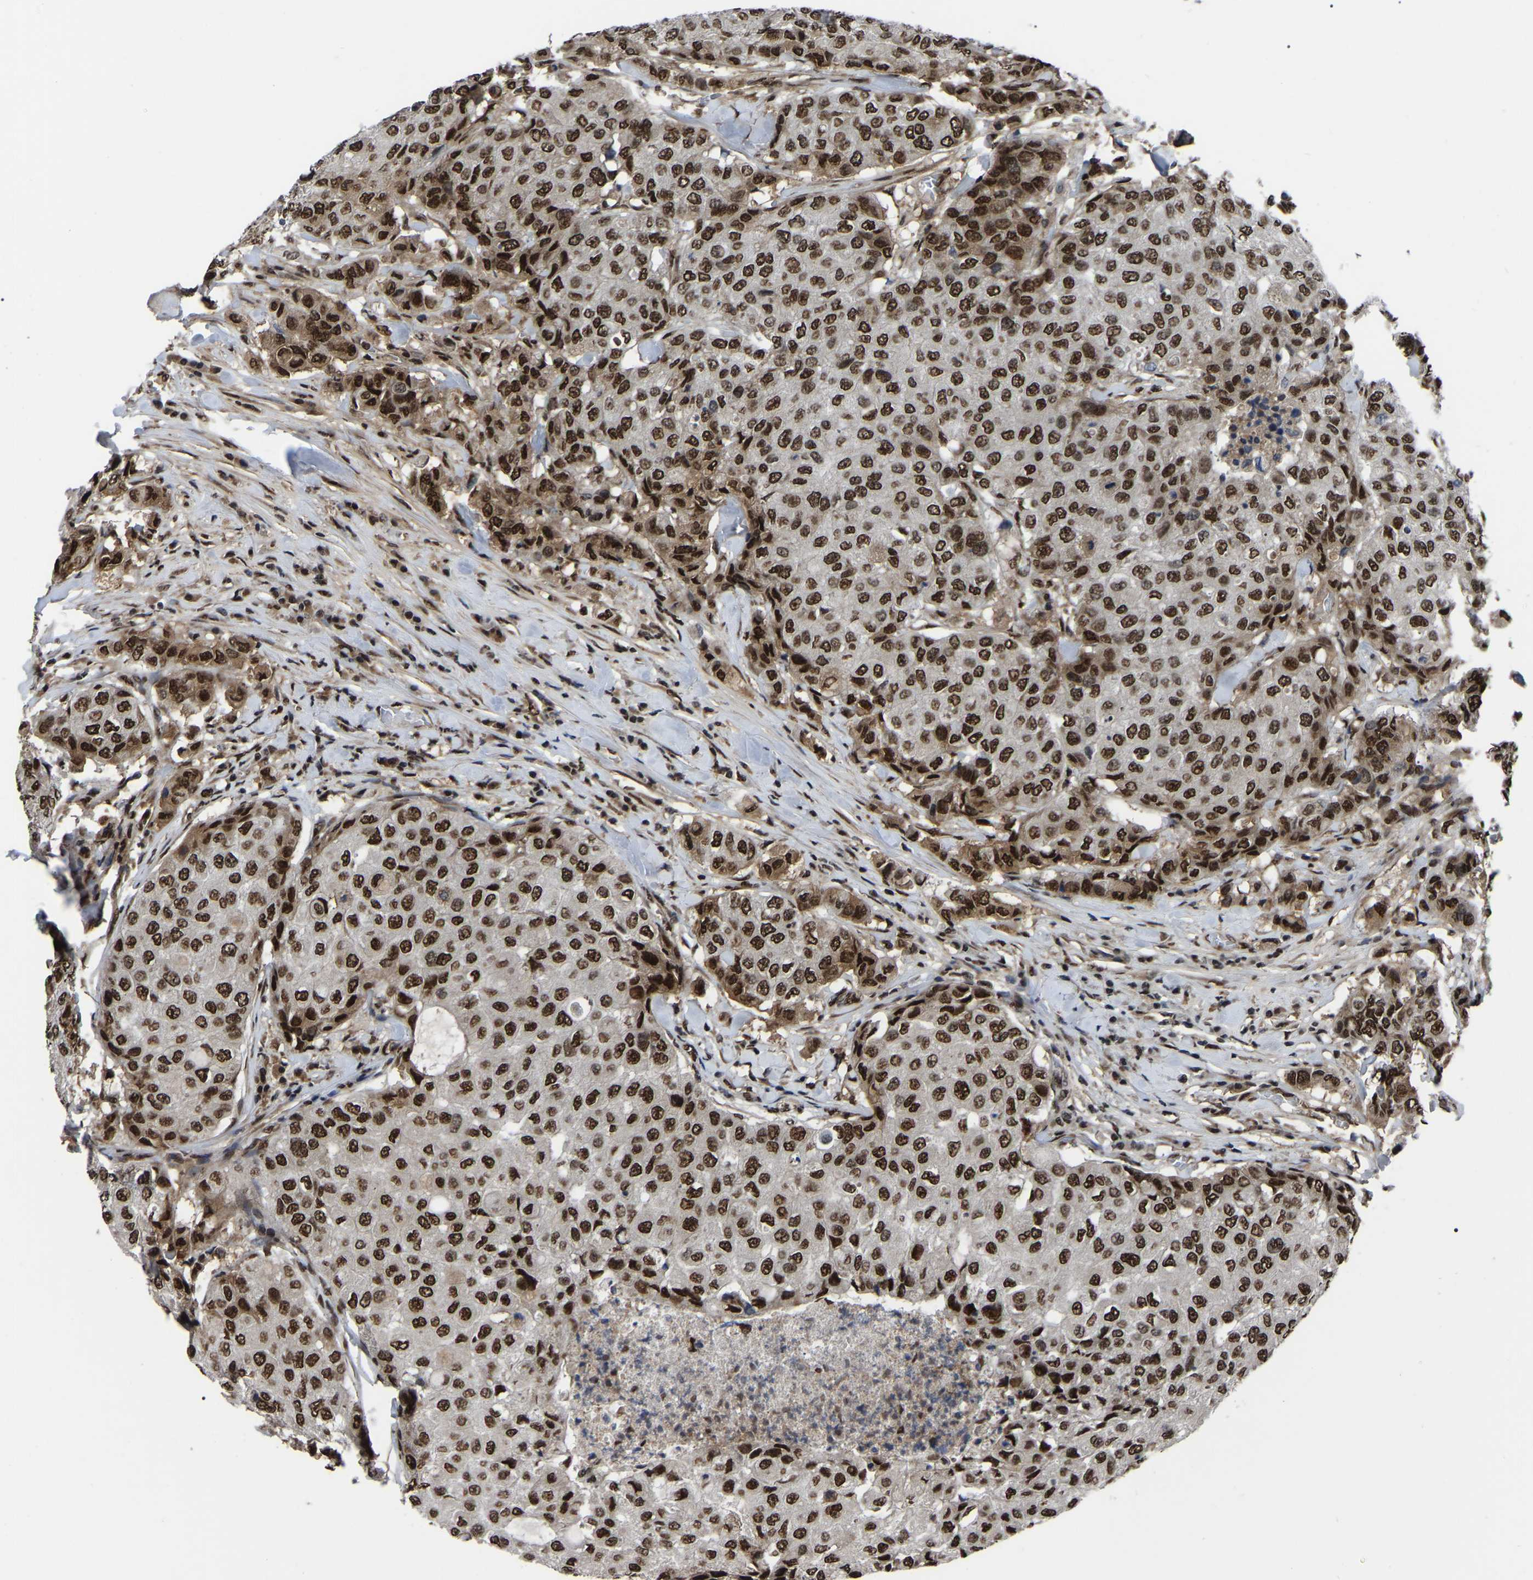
{"staining": {"intensity": "strong", "quantity": ">75%", "location": "nuclear"}, "tissue": "breast cancer", "cell_type": "Tumor cells", "image_type": "cancer", "snomed": [{"axis": "morphology", "description": "Duct carcinoma"}, {"axis": "topography", "description": "Breast"}], "caption": "DAB (3,3'-diaminobenzidine) immunohistochemical staining of human breast cancer demonstrates strong nuclear protein staining in approximately >75% of tumor cells. The staining was performed using DAB to visualize the protein expression in brown, while the nuclei were stained in blue with hematoxylin (Magnification: 20x).", "gene": "TRIM35", "patient": {"sex": "female", "age": 27}}